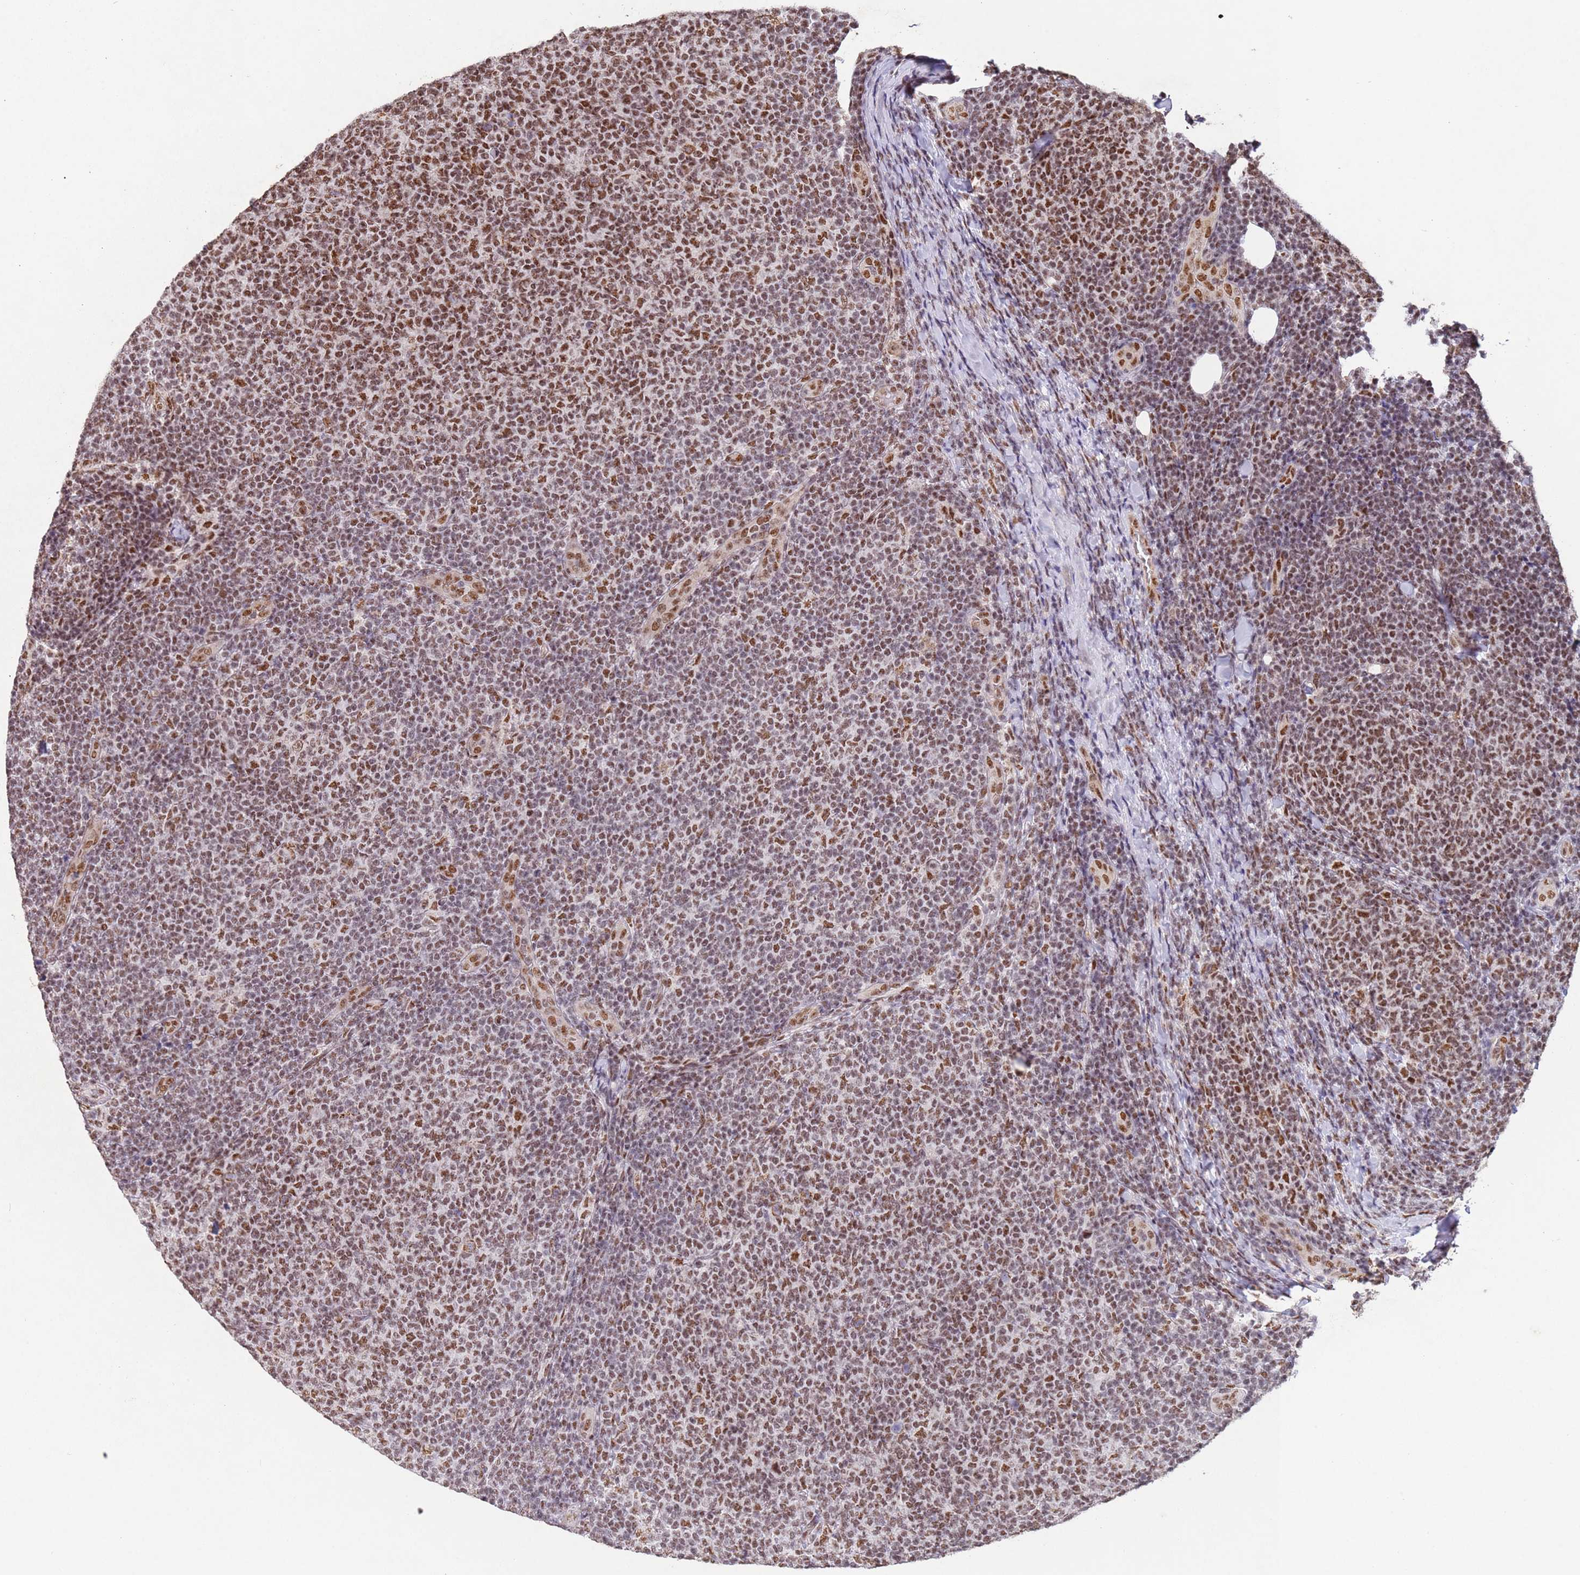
{"staining": {"intensity": "moderate", "quantity": ">75%", "location": "nuclear"}, "tissue": "lymphoma", "cell_type": "Tumor cells", "image_type": "cancer", "snomed": [{"axis": "morphology", "description": "Malignant lymphoma, non-Hodgkin's type, Low grade"}, {"axis": "topography", "description": "Lymph node"}], "caption": "DAB (3,3'-diaminobenzidine) immunohistochemical staining of lymphoma exhibits moderate nuclear protein positivity in about >75% of tumor cells.", "gene": "ESF1", "patient": {"sex": "male", "age": 66}}